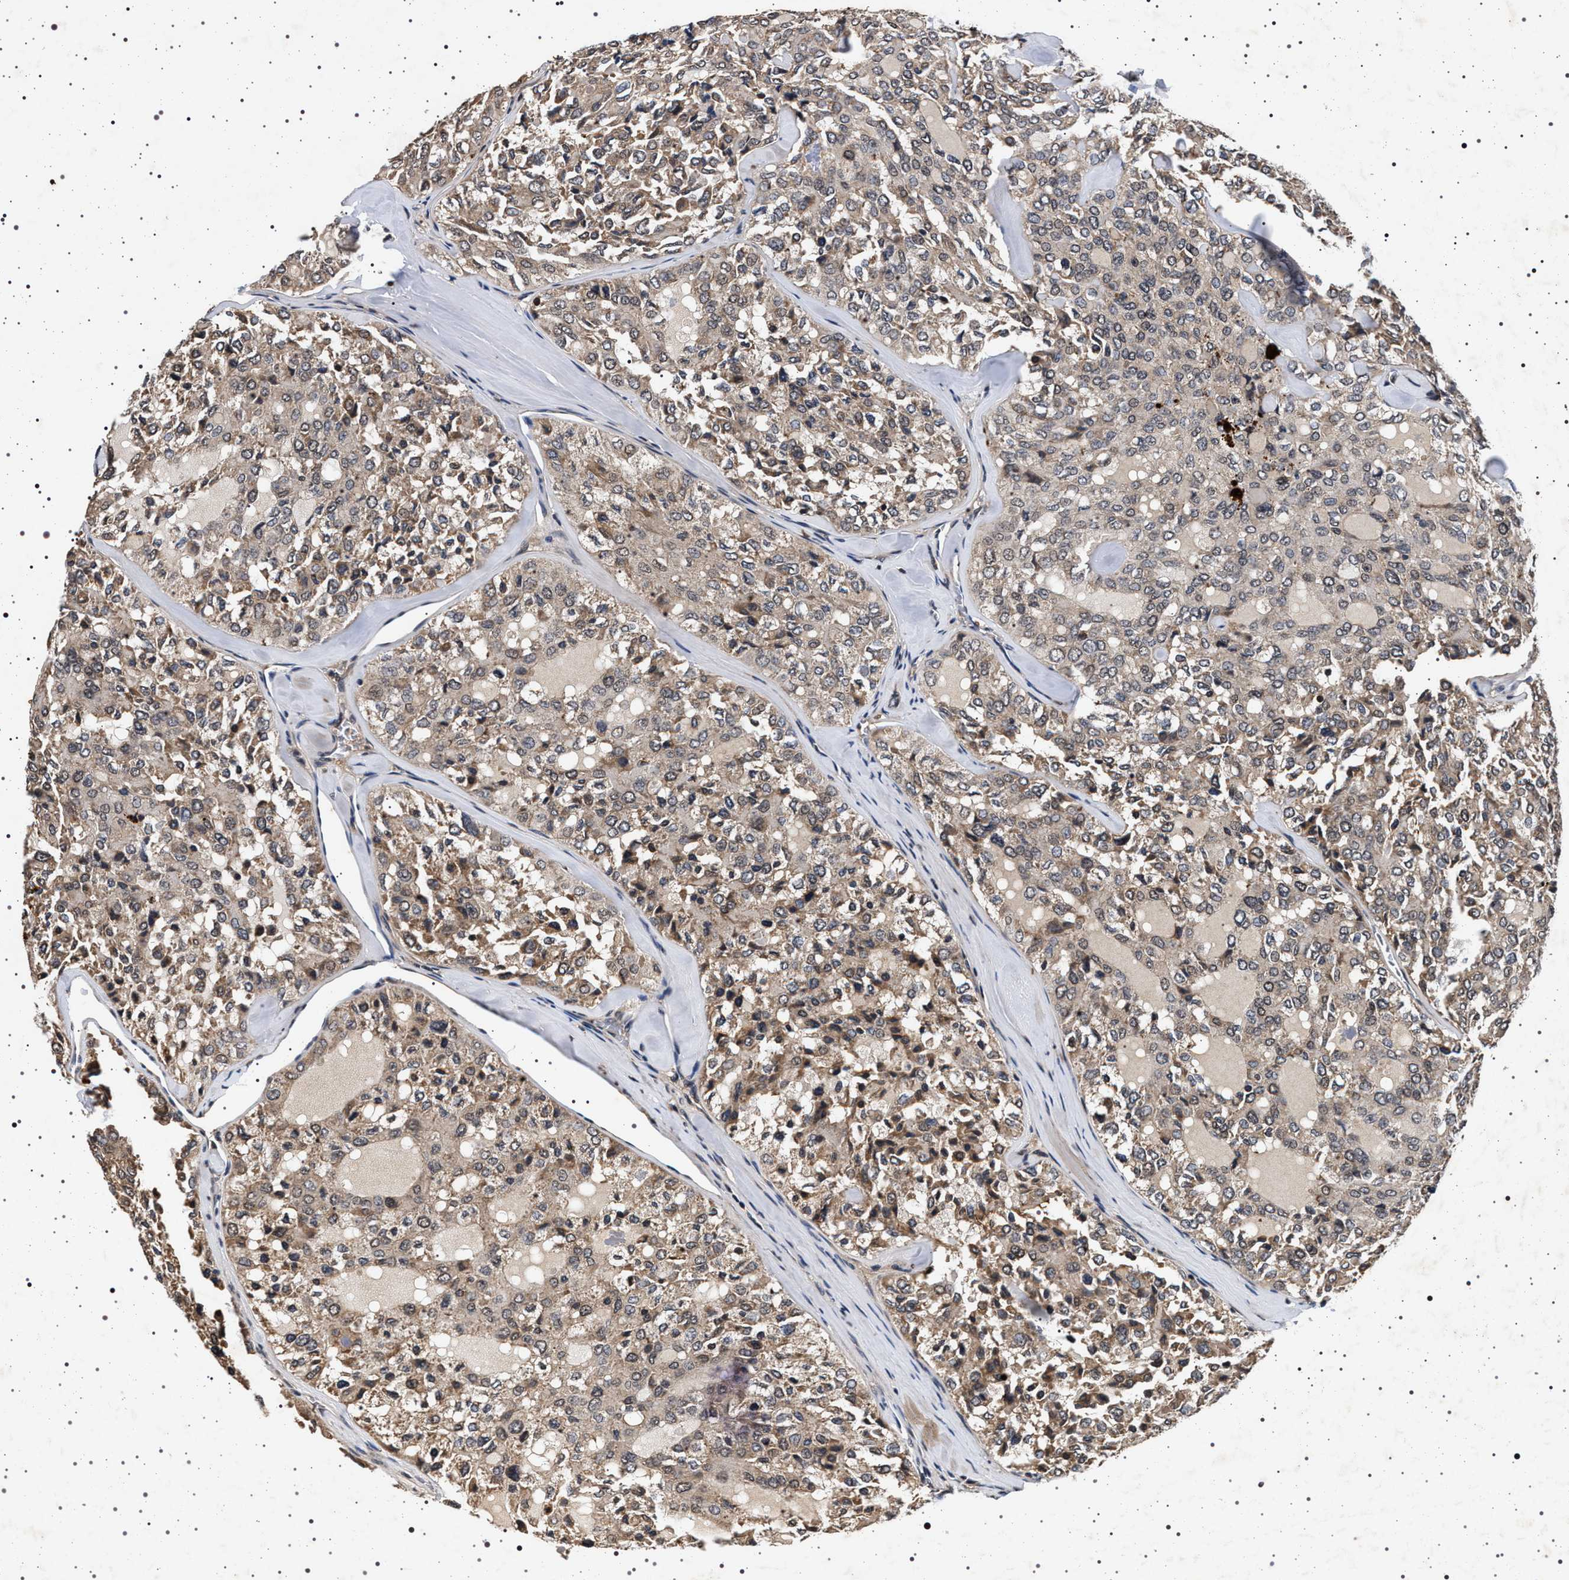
{"staining": {"intensity": "weak", "quantity": ">75%", "location": "cytoplasmic/membranous"}, "tissue": "thyroid cancer", "cell_type": "Tumor cells", "image_type": "cancer", "snomed": [{"axis": "morphology", "description": "Follicular adenoma carcinoma, NOS"}, {"axis": "topography", "description": "Thyroid gland"}], "caption": "This is a histology image of IHC staining of thyroid follicular adenoma carcinoma, which shows weak positivity in the cytoplasmic/membranous of tumor cells.", "gene": "CDKN1B", "patient": {"sex": "male", "age": 75}}